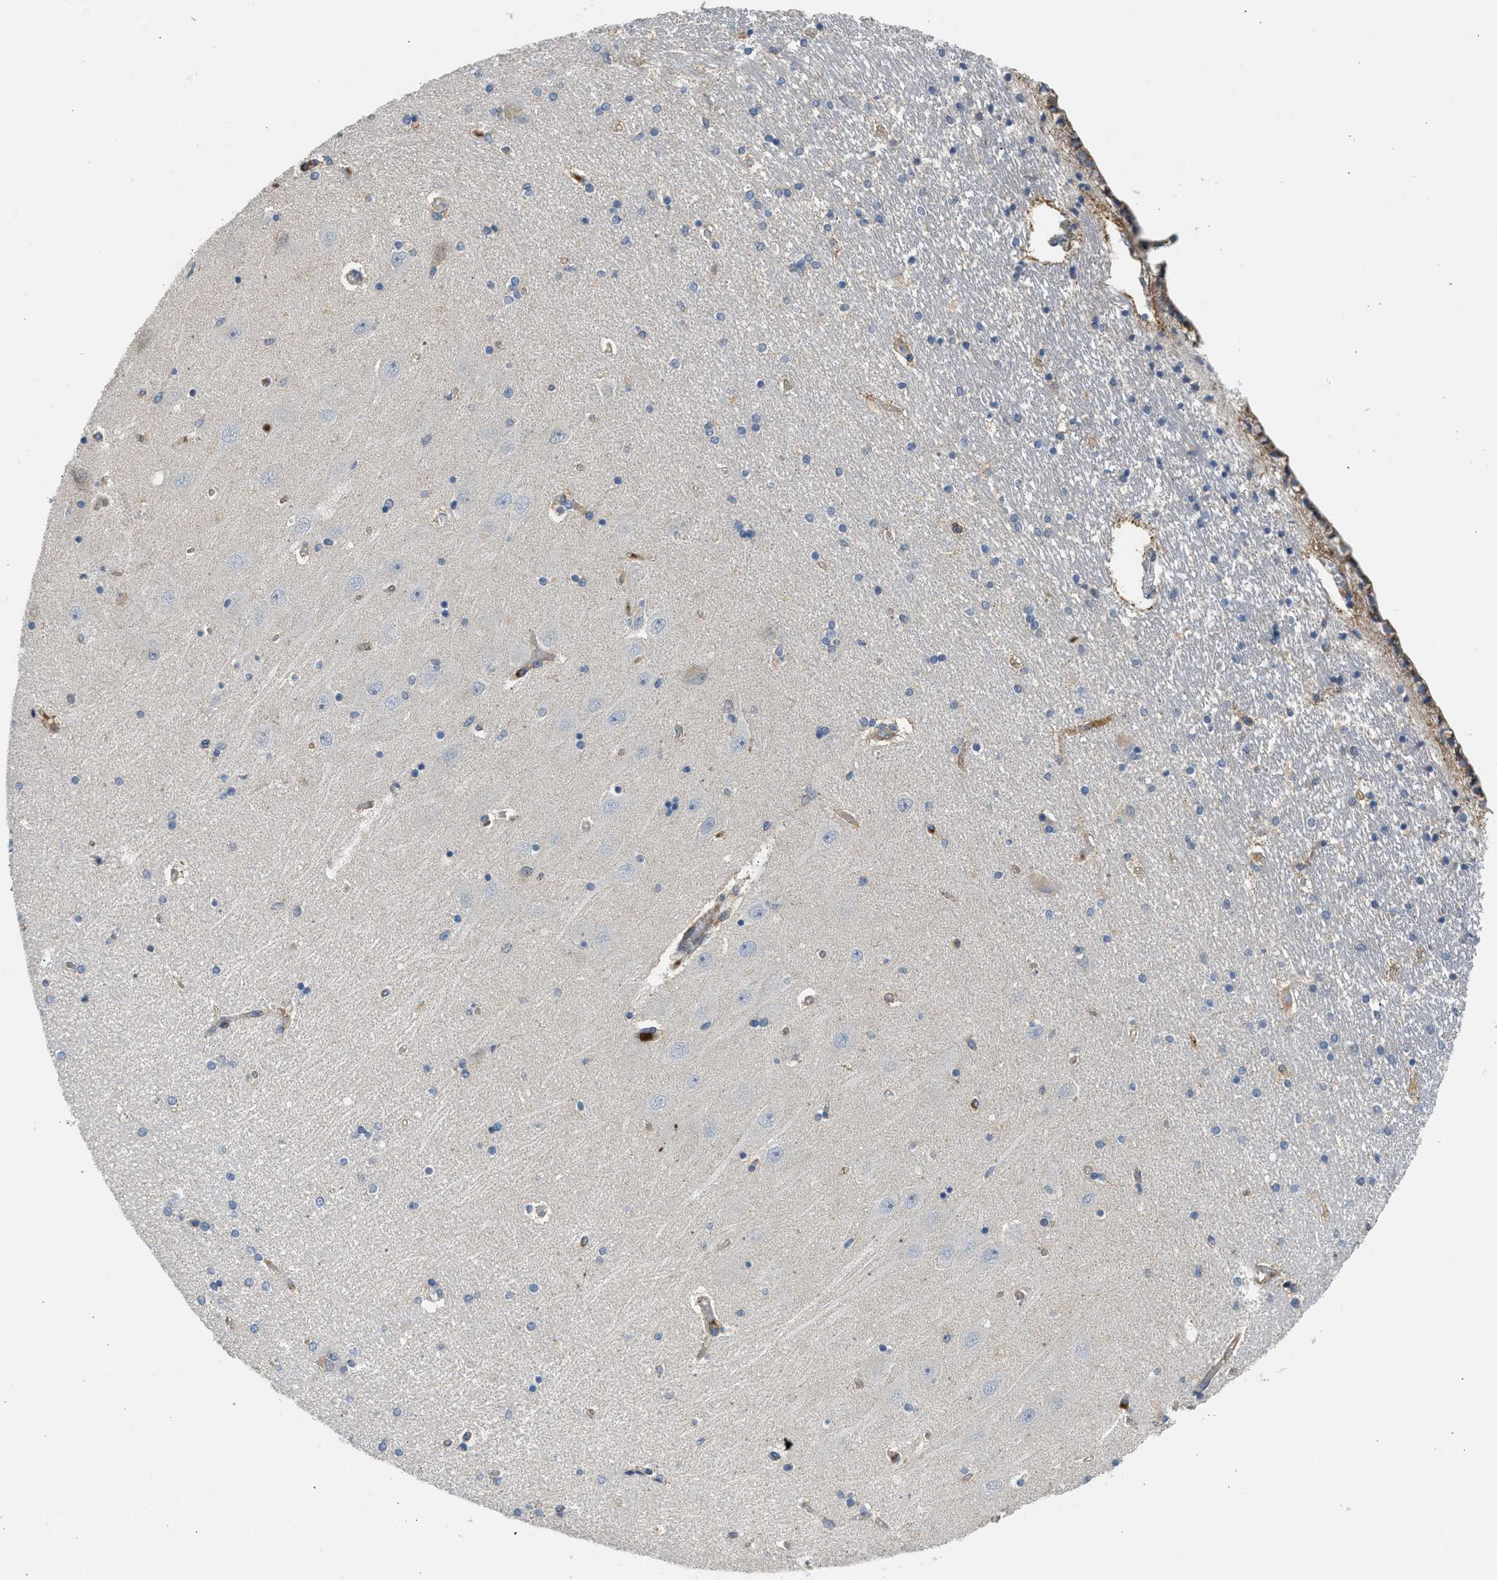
{"staining": {"intensity": "negative", "quantity": "none", "location": "none"}, "tissue": "hippocampus", "cell_type": "Glial cells", "image_type": "normal", "snomed": [{"axis": "morphology", "description": "Normal tissue, NOS"}, {"axis": "topography", "description": "Hippocampus"}], "caption": "Protein analysis of benign hippocampus exhibits no significant positivity in glial cells. (DAB (3,3'-diaminobenzidine) immunohistochemistry visualized using brightfield microscopy, high magnification).", "gene": "RHBDF2", "patient": {"sex": "female", "age": 54}}